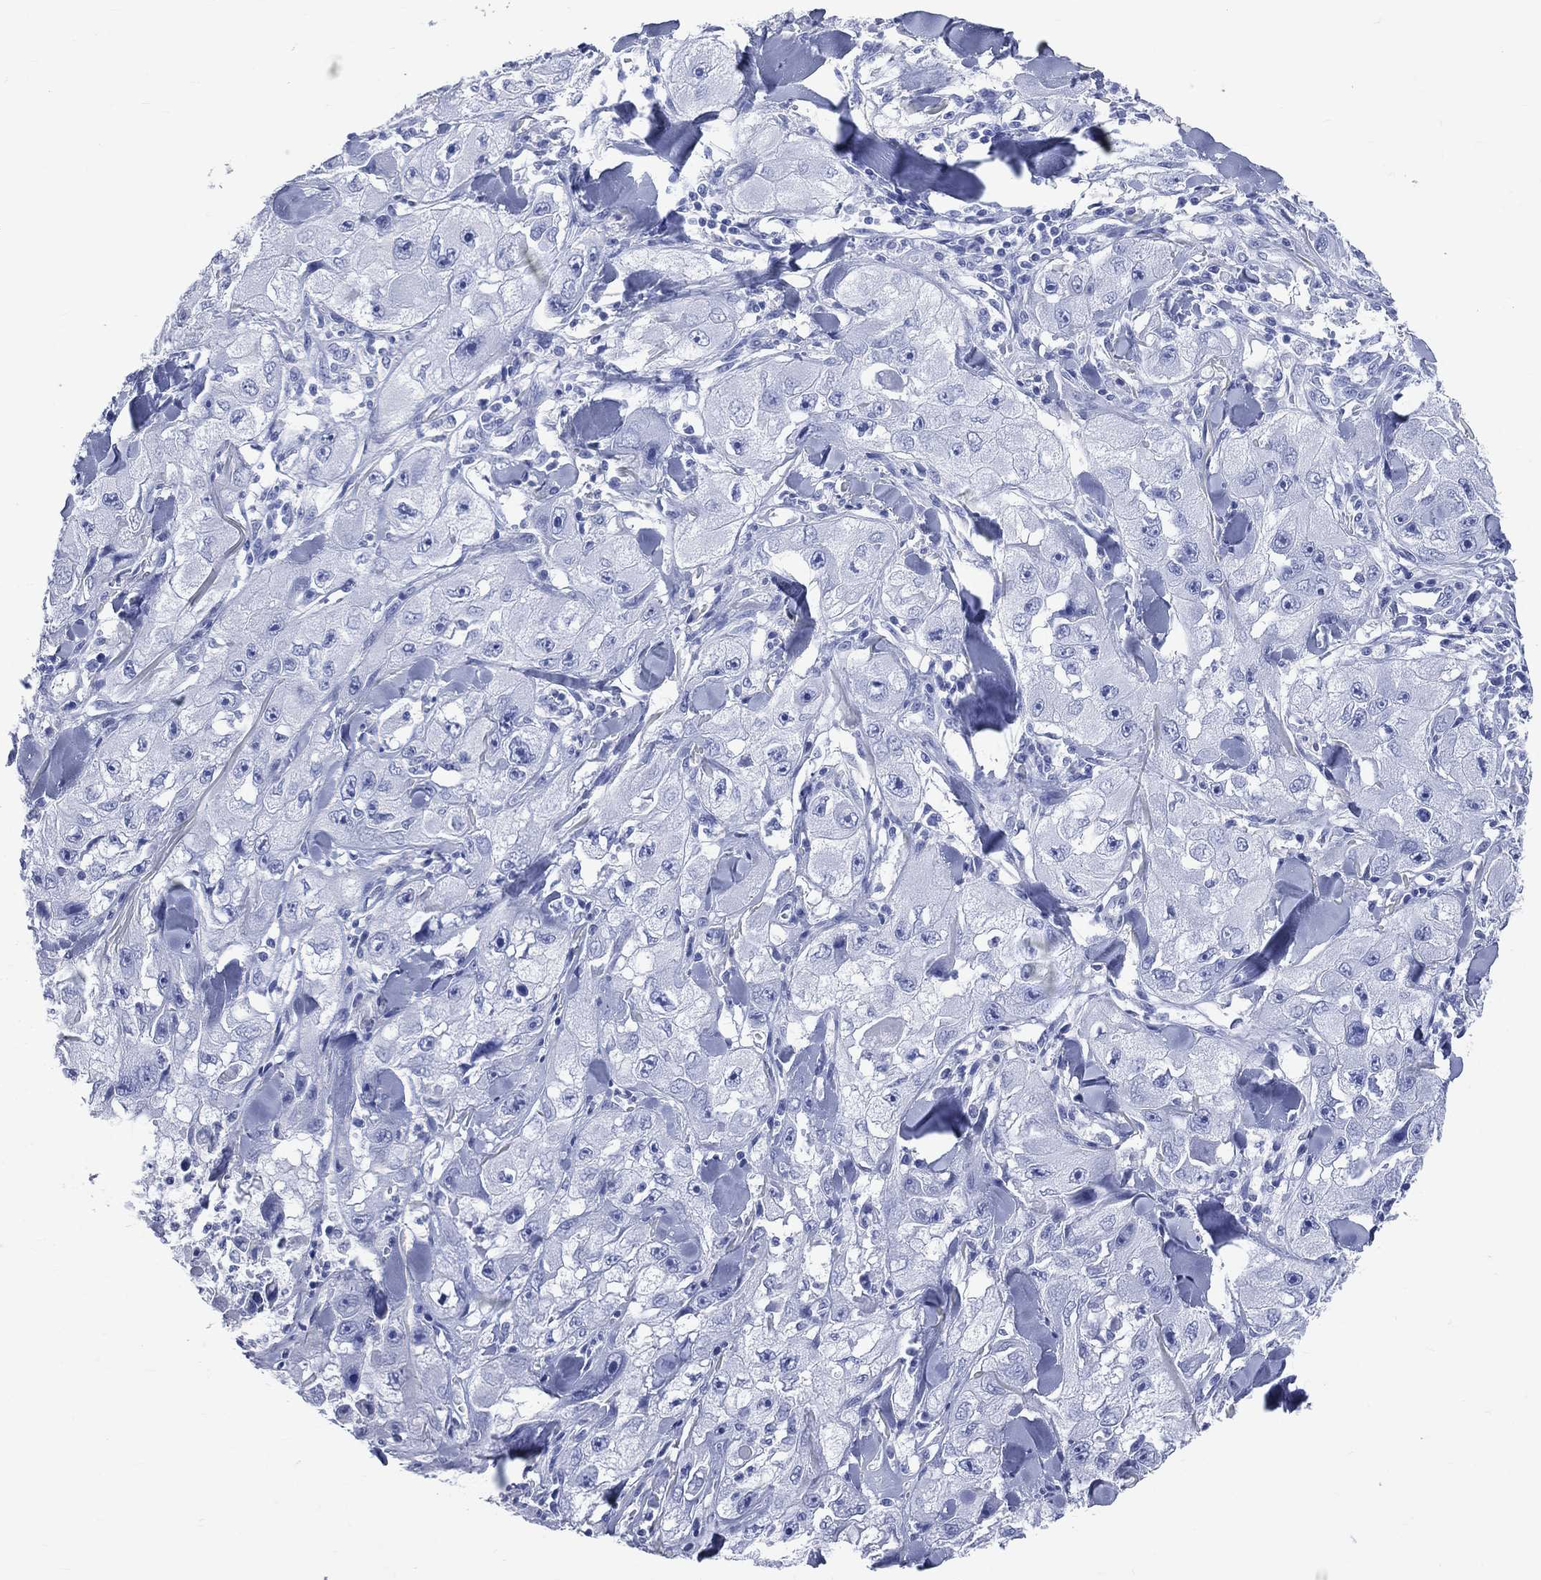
{"staining": {"intensity": "negative", "quantity": "none", "location": "none"}, "tissue": "skin cancer", "cell_type": "Tumor cells", "image_type": "cancer", "snomed": [{"axis": "morphology", "description": "Squamous cell carcinoma, NOS"}, {"axis": "topography", "description": "Skin"}, {"axis": "topography", "description": "Subcutis"}], "caption": "Skin squamous cell carcinoma stained for a protein using immunohistochemistry (IHC) reveals no positivity tumor cells.", "gene": "SYP", "patient": {"sex": "male", "age": 73}}